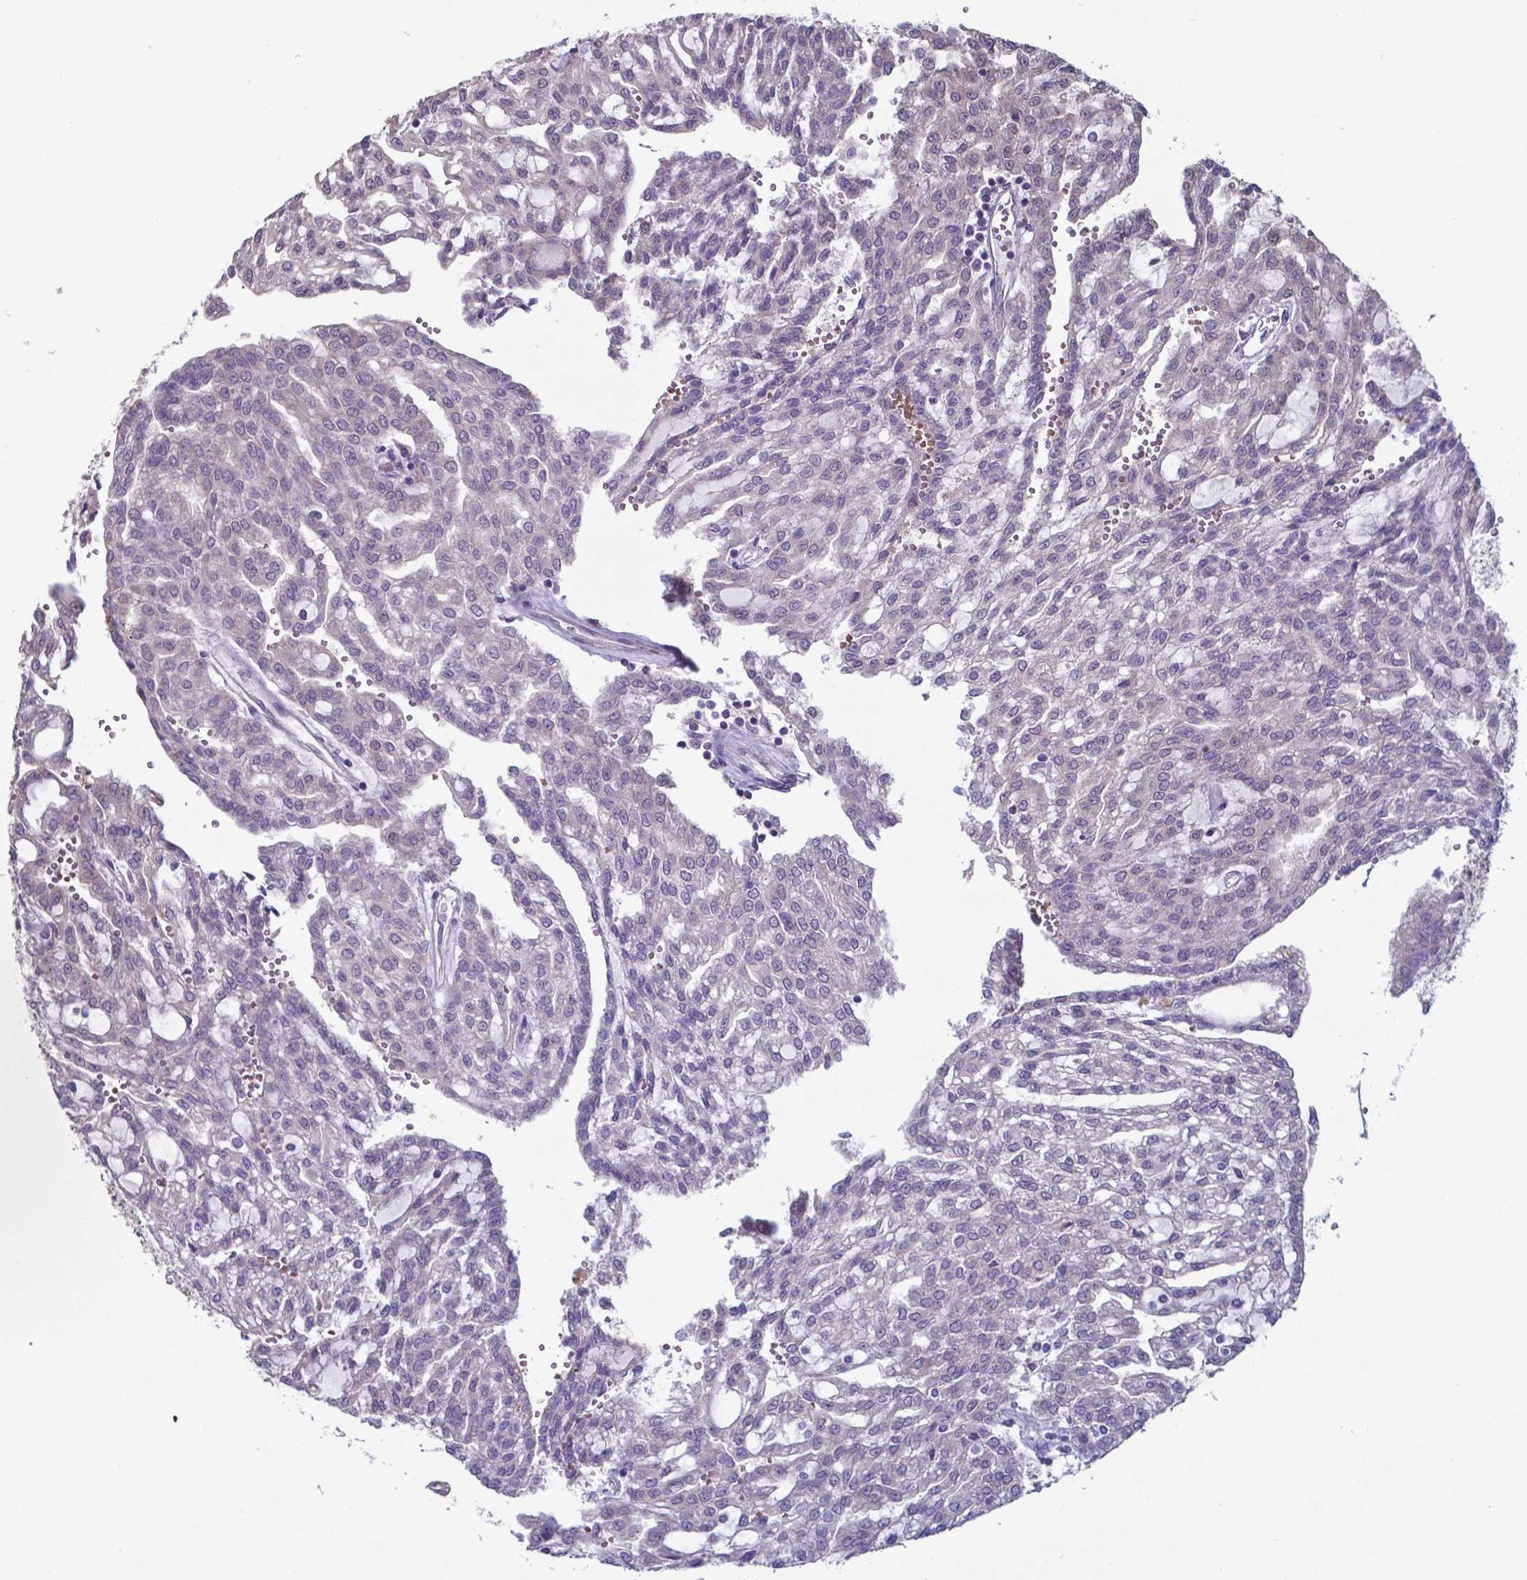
{"staining": {"intensity": "negative", "quantity": "none", "location": "none"}, "tissue": "renal cancer", "cell_type": "Tumor cells", "image_type": "cancer", "snomed": [{"axis": "morphology", "description": "Adenocarcinoma, NOS"}, {"axis": "topography", "description": "Kidney"}], "caption": "There is no significant staining in tumor cells of renal cancer (adenocarcinoma).", "gene": "TYRO3", "patient": {"sex": "male", "age": 63}}